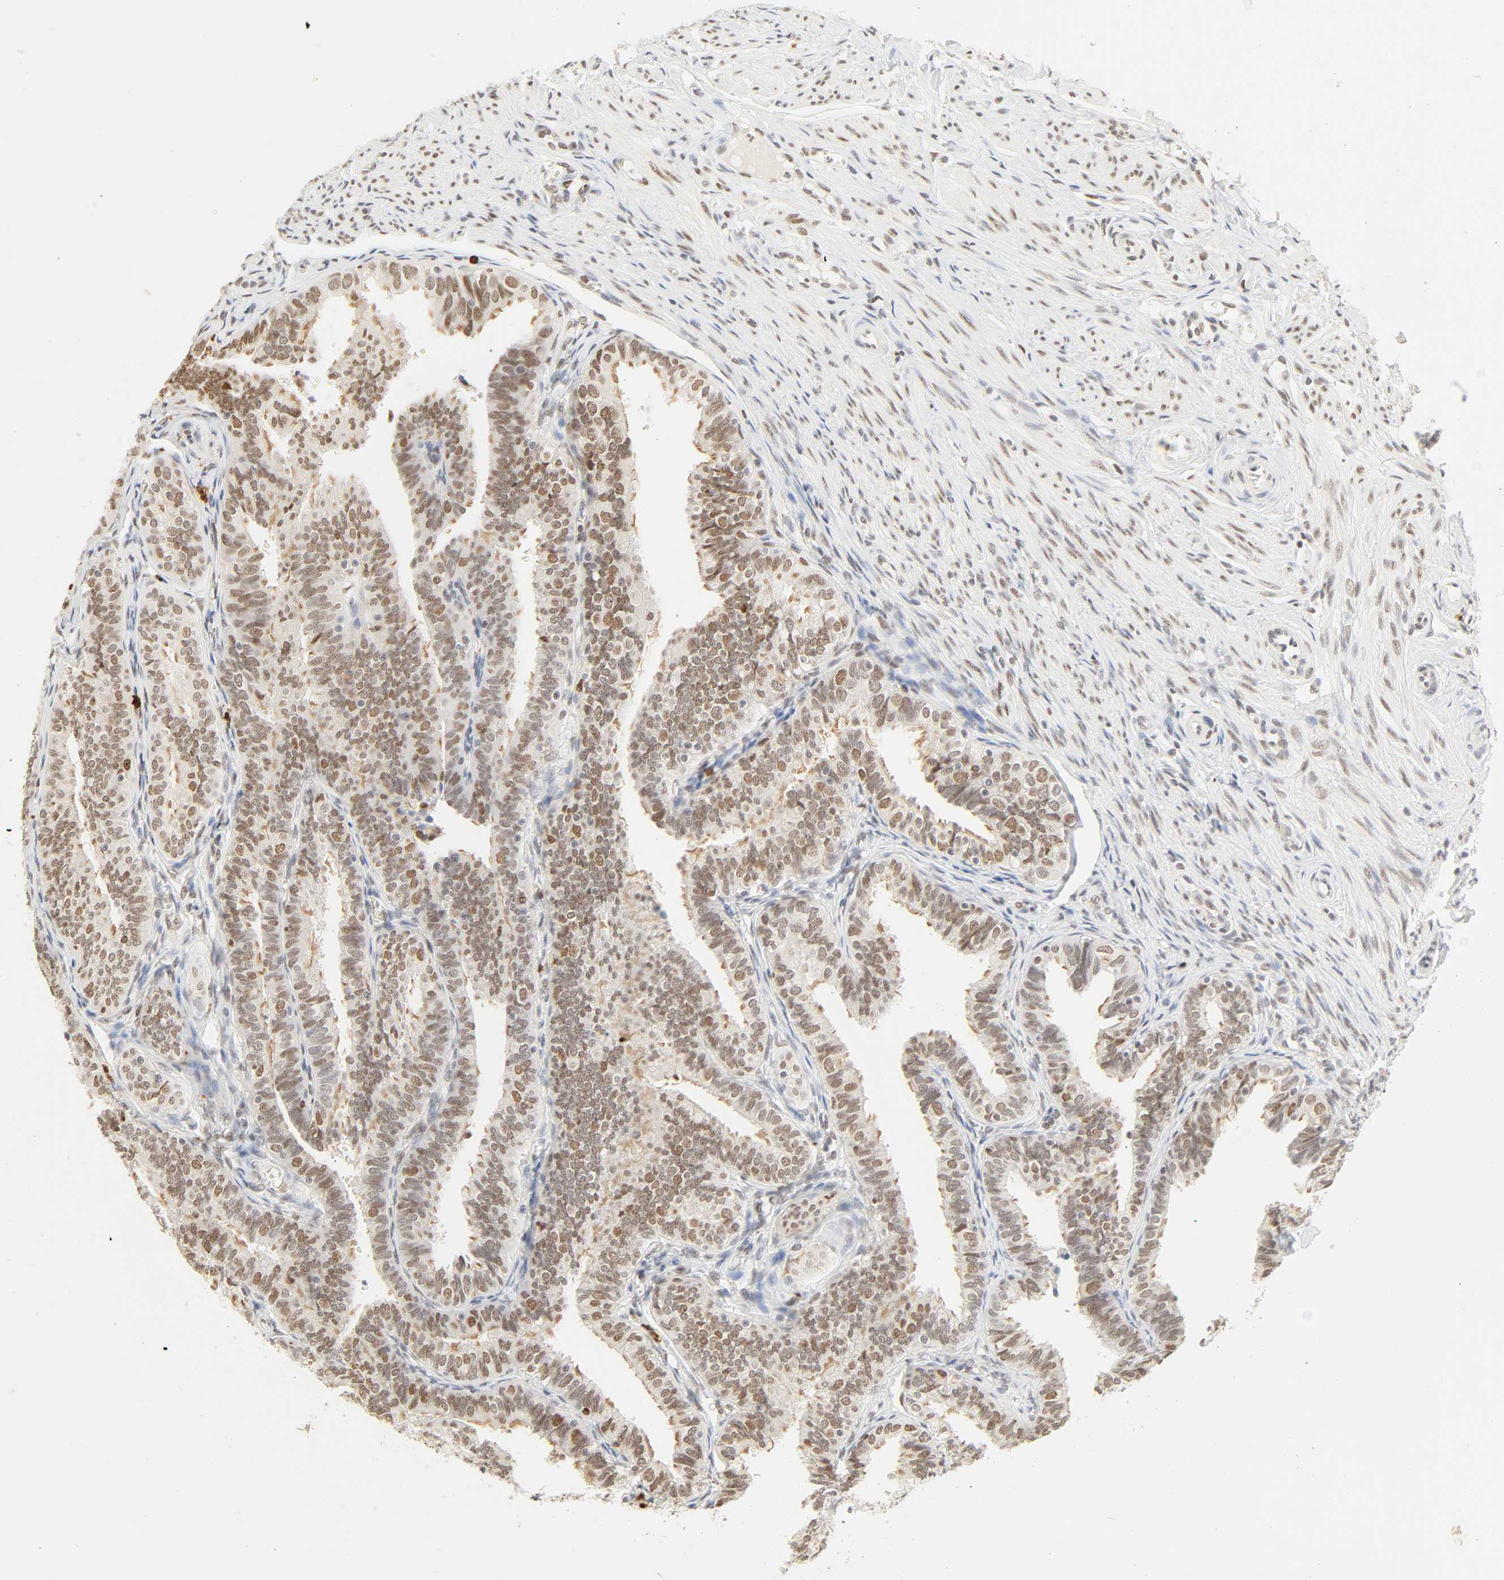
{"staining": {"intensity": "moderate", "quantity": "25%-75%", "location": "nuclear"}, "tissue": "fallopian tube", "cell_type": "Glandular cells", "image_type": "normal", "snomed": [{"axis": "morphology", "description": "Normal tissue, NOS"}, {"axis": "topography", "description": "Fallopian tube"}], "caption": "Benign fallopian tube demonstrates moderate nuclear staining in approximately 25%-75% of glandular cells, visualized by immunohistochemistry. The protein is shown in brown color, while the nuclei are stained blue.", "gene": "DAZAP1", "patient": {"sex": "female", "age": 46}}